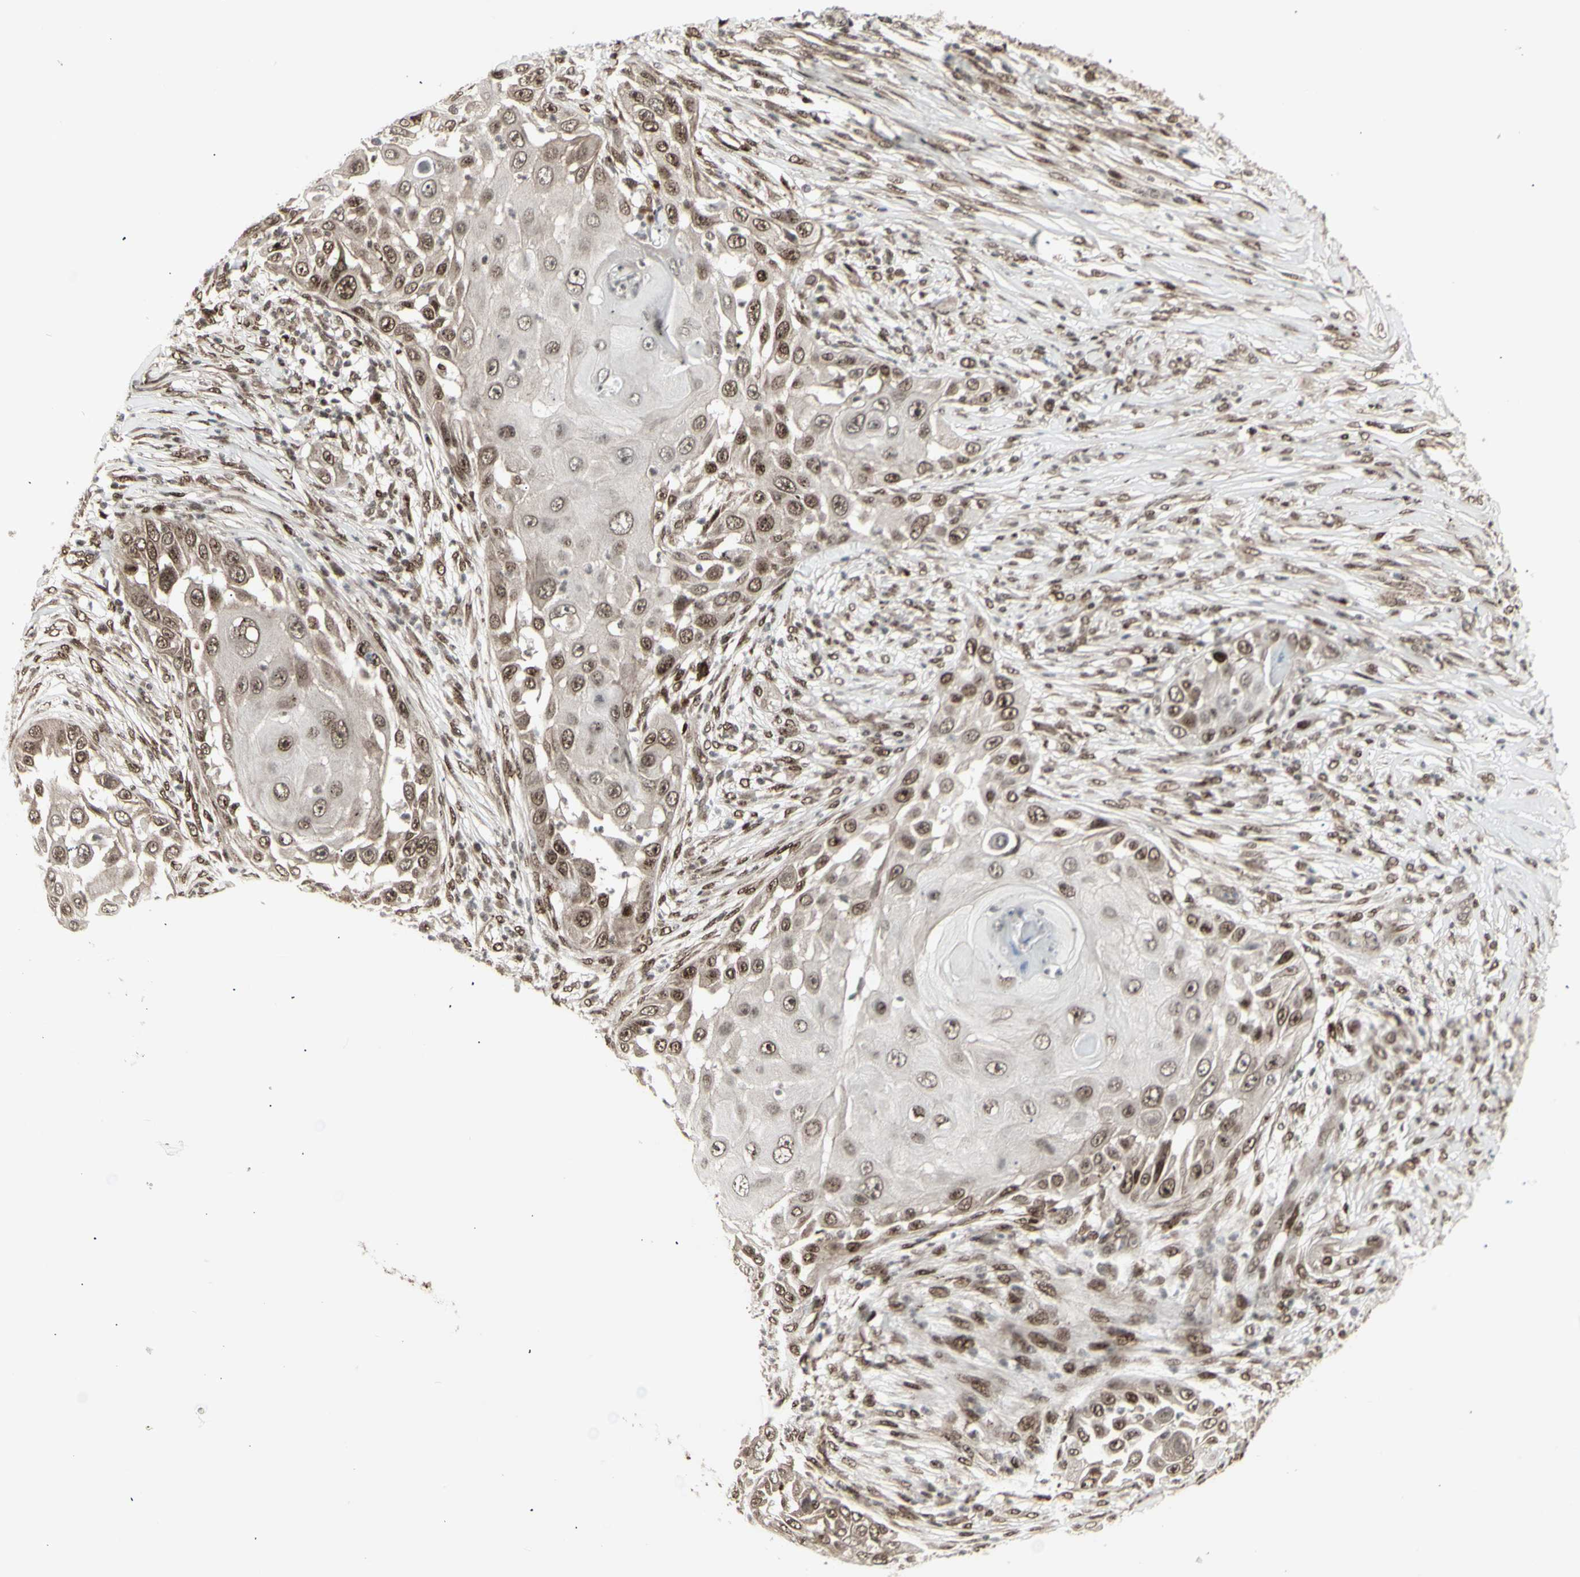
{"staining": {"intensity": "moderate", "quantity": ">75%", "location": "cytoplasmic/membranous,nuclear"}, "tissue": "skin cancer", "cell_type": "Tumor cells", "image_type": "cancer", "snomed": [{"axis": "morphology", "description": "Squamous cell carcinoma, NOS"}, {"axis": "topography", "description": "Skin"}], "caption": "Immunohistochemistry staining of squamous cell carcinoma (skin), which demonstrates medium levels of moderate cytoplasmic/membranous and nuclear expression in about >75% of tumor cells indicating moderate cytoplasmic/membranous and nuclear protein positivity. The staining was performed using DAB (3,3'-diaminobenzidine) (brown) for protein detection and nuclei were counterstained in hematoxylin (blue).", "gene": "CBX1", "patient": {"sex": "female", "age": 44}}